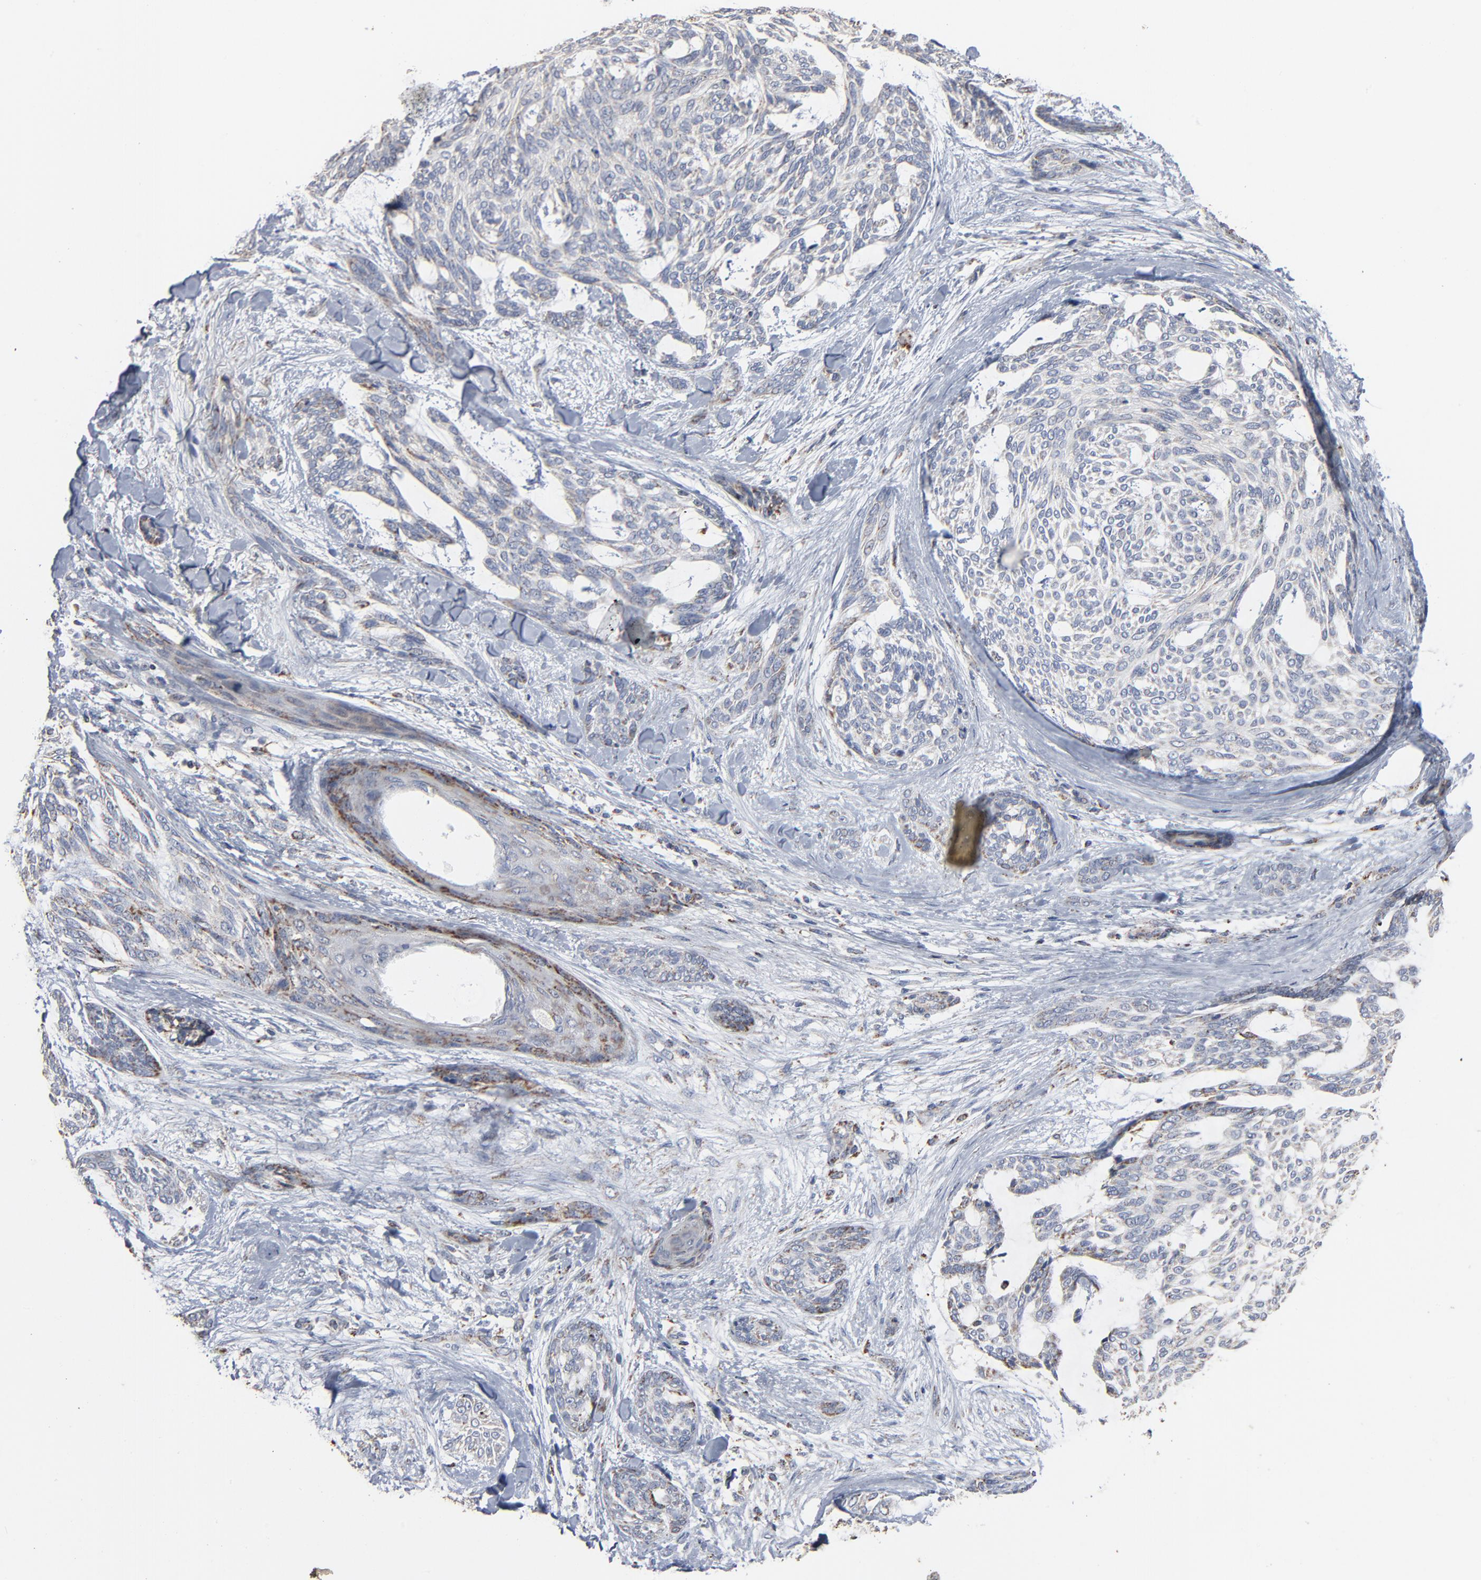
{"staining": {"intensity": "weak", "quantity": "25%-75%", "location": "cytoplasmic/membranous"}, "tissue": "skin cancer", "cell_type": "Tumor cells", "image_type": "cancer", "snomed": [{"axis": "morphology", "description": "Normal tissue, NOS"}, {"axis": "morphology", "description": "Basal cell carcinoma"}, {"axis": "topography", "description": "Skin"}], "caption": "Immunohistochemical staining of human skin basal cell carcinoma exhibits weak cytoplasmic/membranous protein positivity in about 25%-75% of tumor cells. (Brightfield microscopy of DAB IHC at high magnification).", "gene": "UQCRC1", "patient": {"sex": "female", "age": 71}}